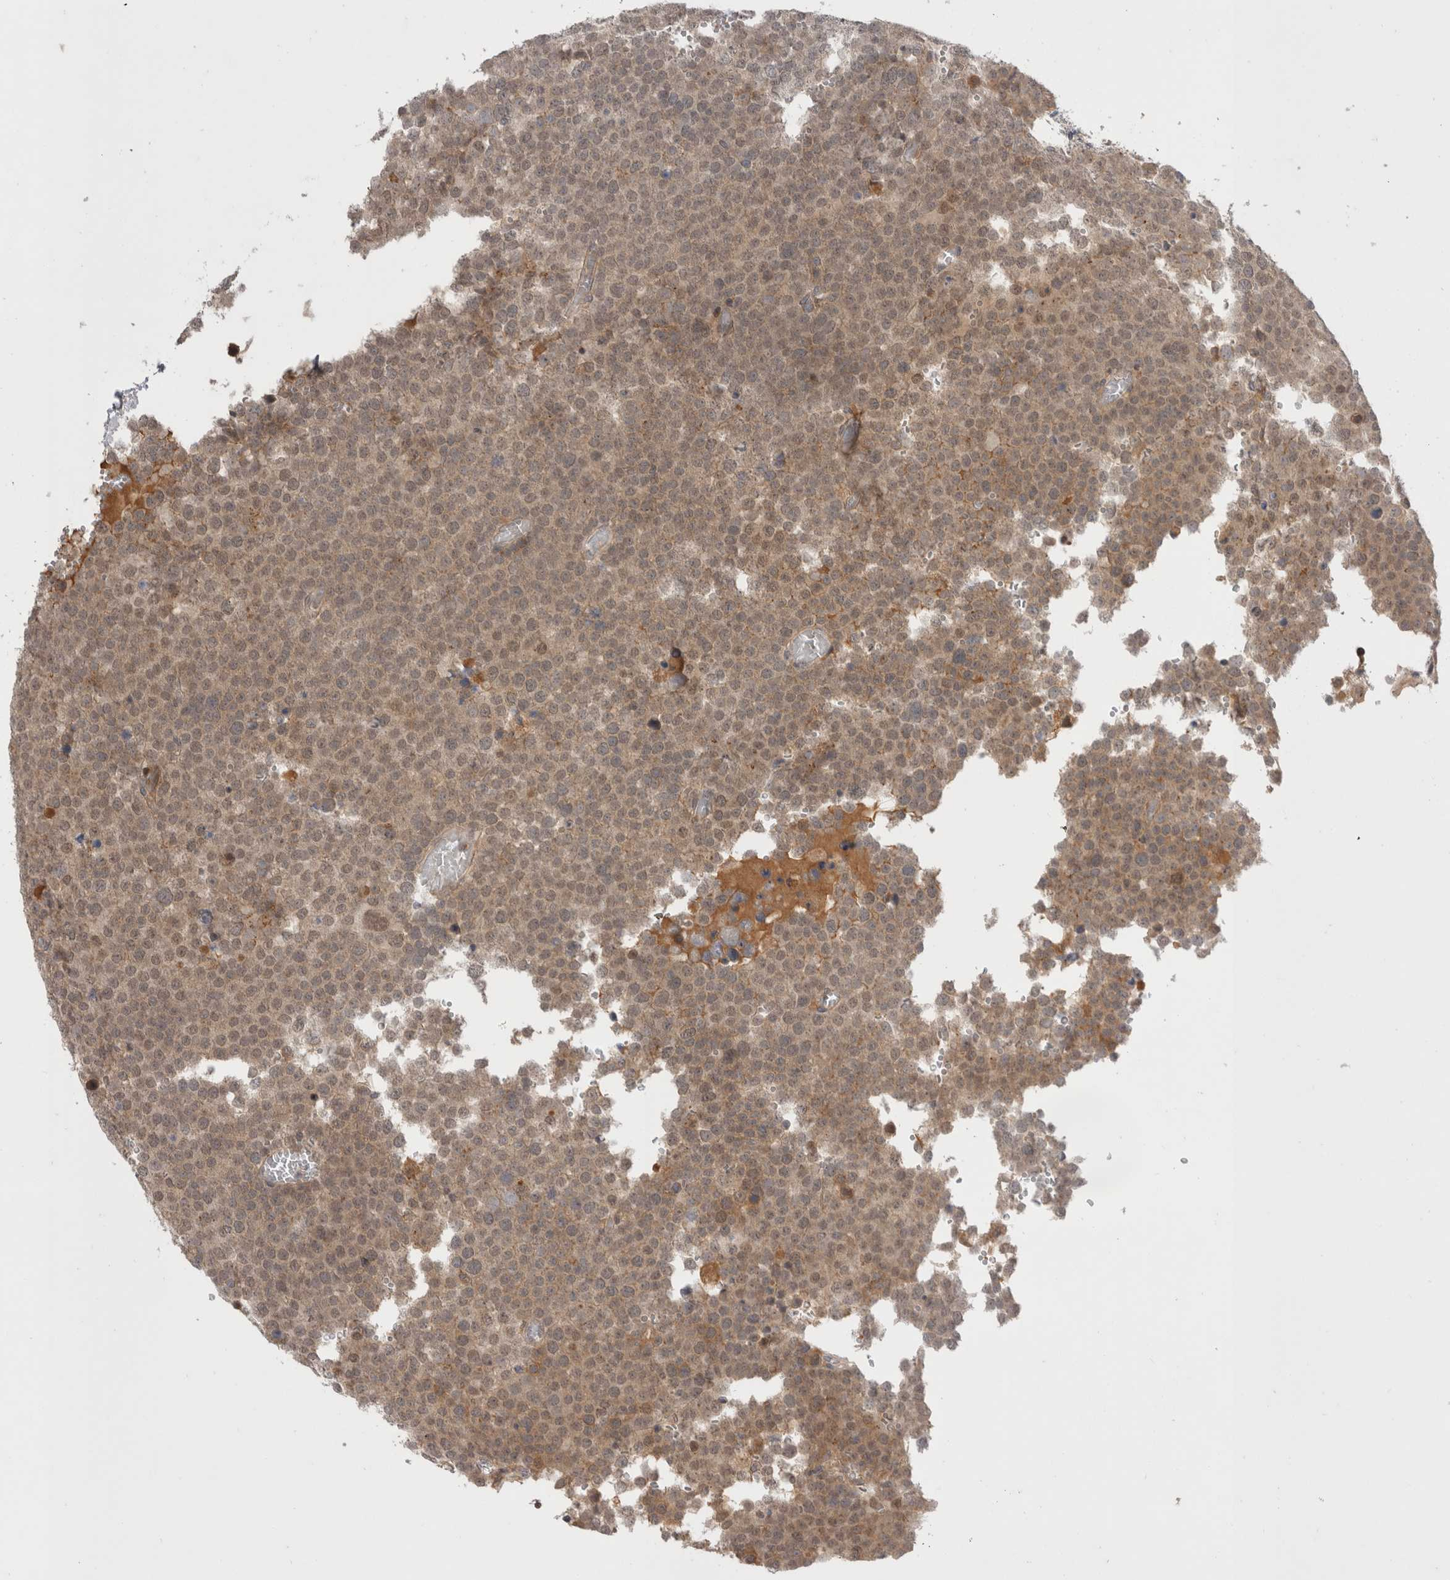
{"staining": {"intensity": "weak", "quantity": ">75%", "location": "cytoplasmic/membranous"}, "tissue": "testis cancer", "cell_type": "Tumor cells", "image_type": "cancer", "snomed": [{"axis": "morphology", "description": "Seminoma, NOS"}, {"axis": "topography", "description": "Testis"}], "caption": "A brown stain shows weak cytoplasmic/membranous expression of a protein in human testis cancer (seminoma) tumor cells.", "gene": "PLEKHM1", "patient": {"sex": "male", "age": 71}}